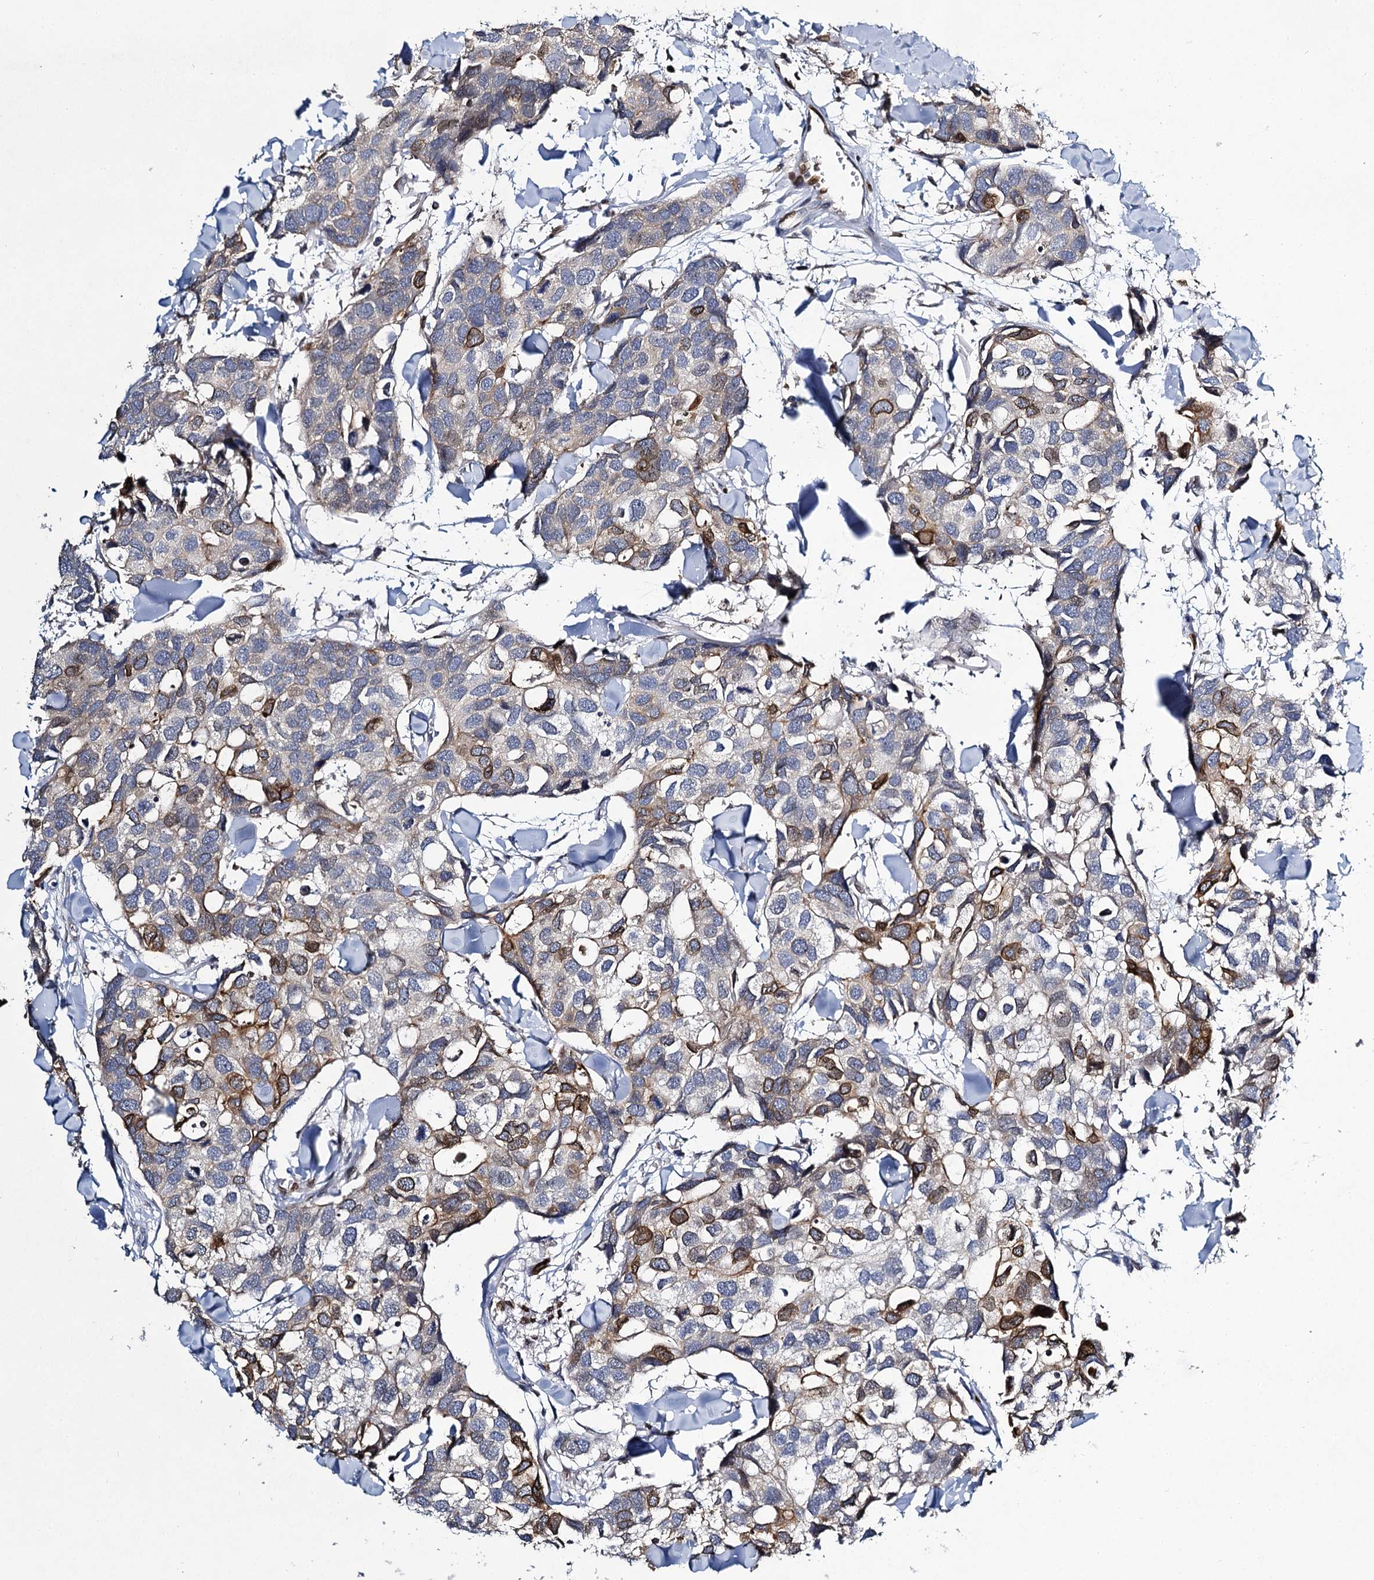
{"staining": {"intensity": "moderate", "quantity": "<25%", "location": "cytoplasmic/membranous"}, "tissue": "breast cancer", "cell_type": "Tumor cells", "image_type": "cancer", "snomed": [{"axis": "morphology", "description": "Duct carcinoma"}, {"axis": "topography", "description": "Breast"}], "caption": "Breast cancer (invasive ductal carcinoma) stained with DAB IHC demonstrates low levels of moderate cytoplasmic/membranous positivity in approximately <25% of tumor cells. (DAB (3,3'-diaminobenzidine) IHC with brightfield microscopy, high magnification).", "gene": "SLC11A2", "patient": {"sex": "female", "age": 83}}